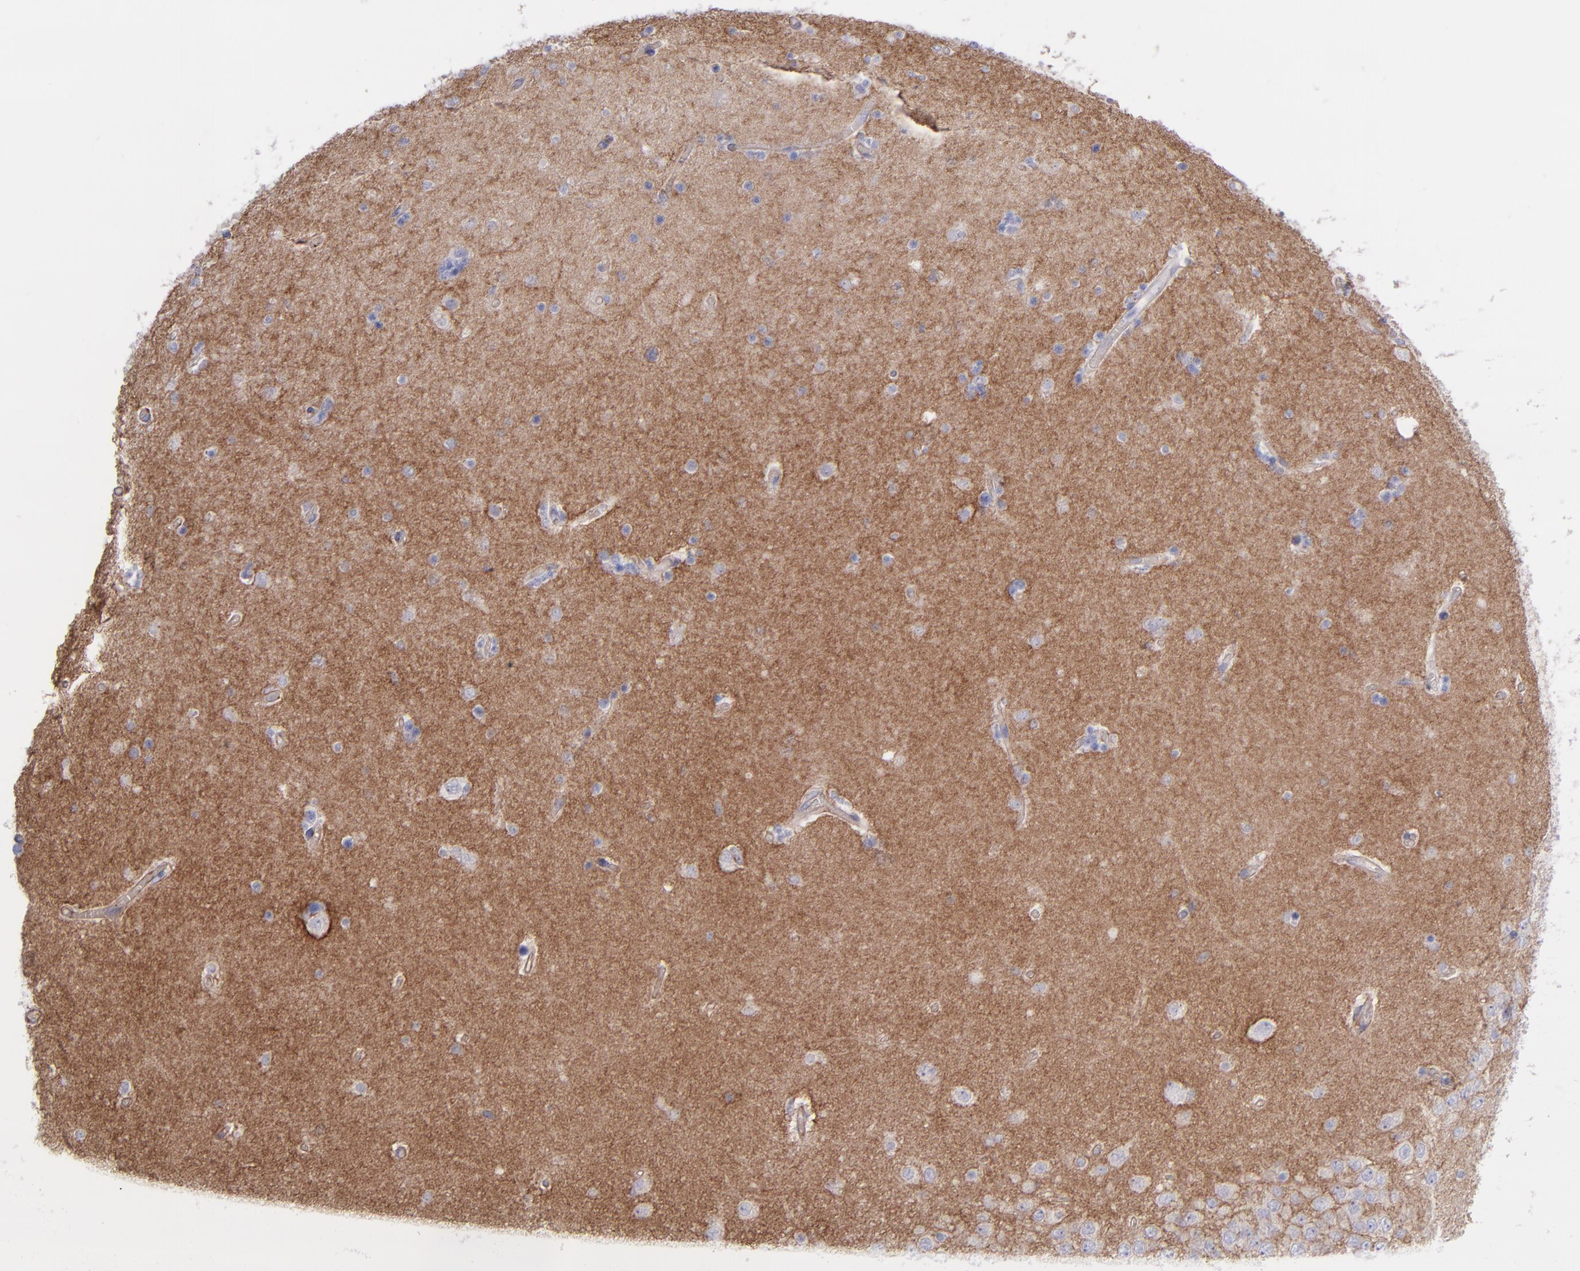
{"staining": {"intensity": "negative", "quantity": "none", "location": "none"}, "tissue": "hippocampus", "cell_type": "Glial cells", "image_type": "normal", "snomed": [{"axis": "morphology", "description": "Normal tissue, NOS"}, {"axis": "topography", "description": "Hippocampus"}], "caption": "Glial cells are negative for protein expression in unremarkable human hippocampus. (DAB (3,3'-diaminobenzidine) immunohistochemistry (IHC) with hematoxylin counter stain).", "gene": "ITGAV", "patient": {"sex": "female", "age": 54}}